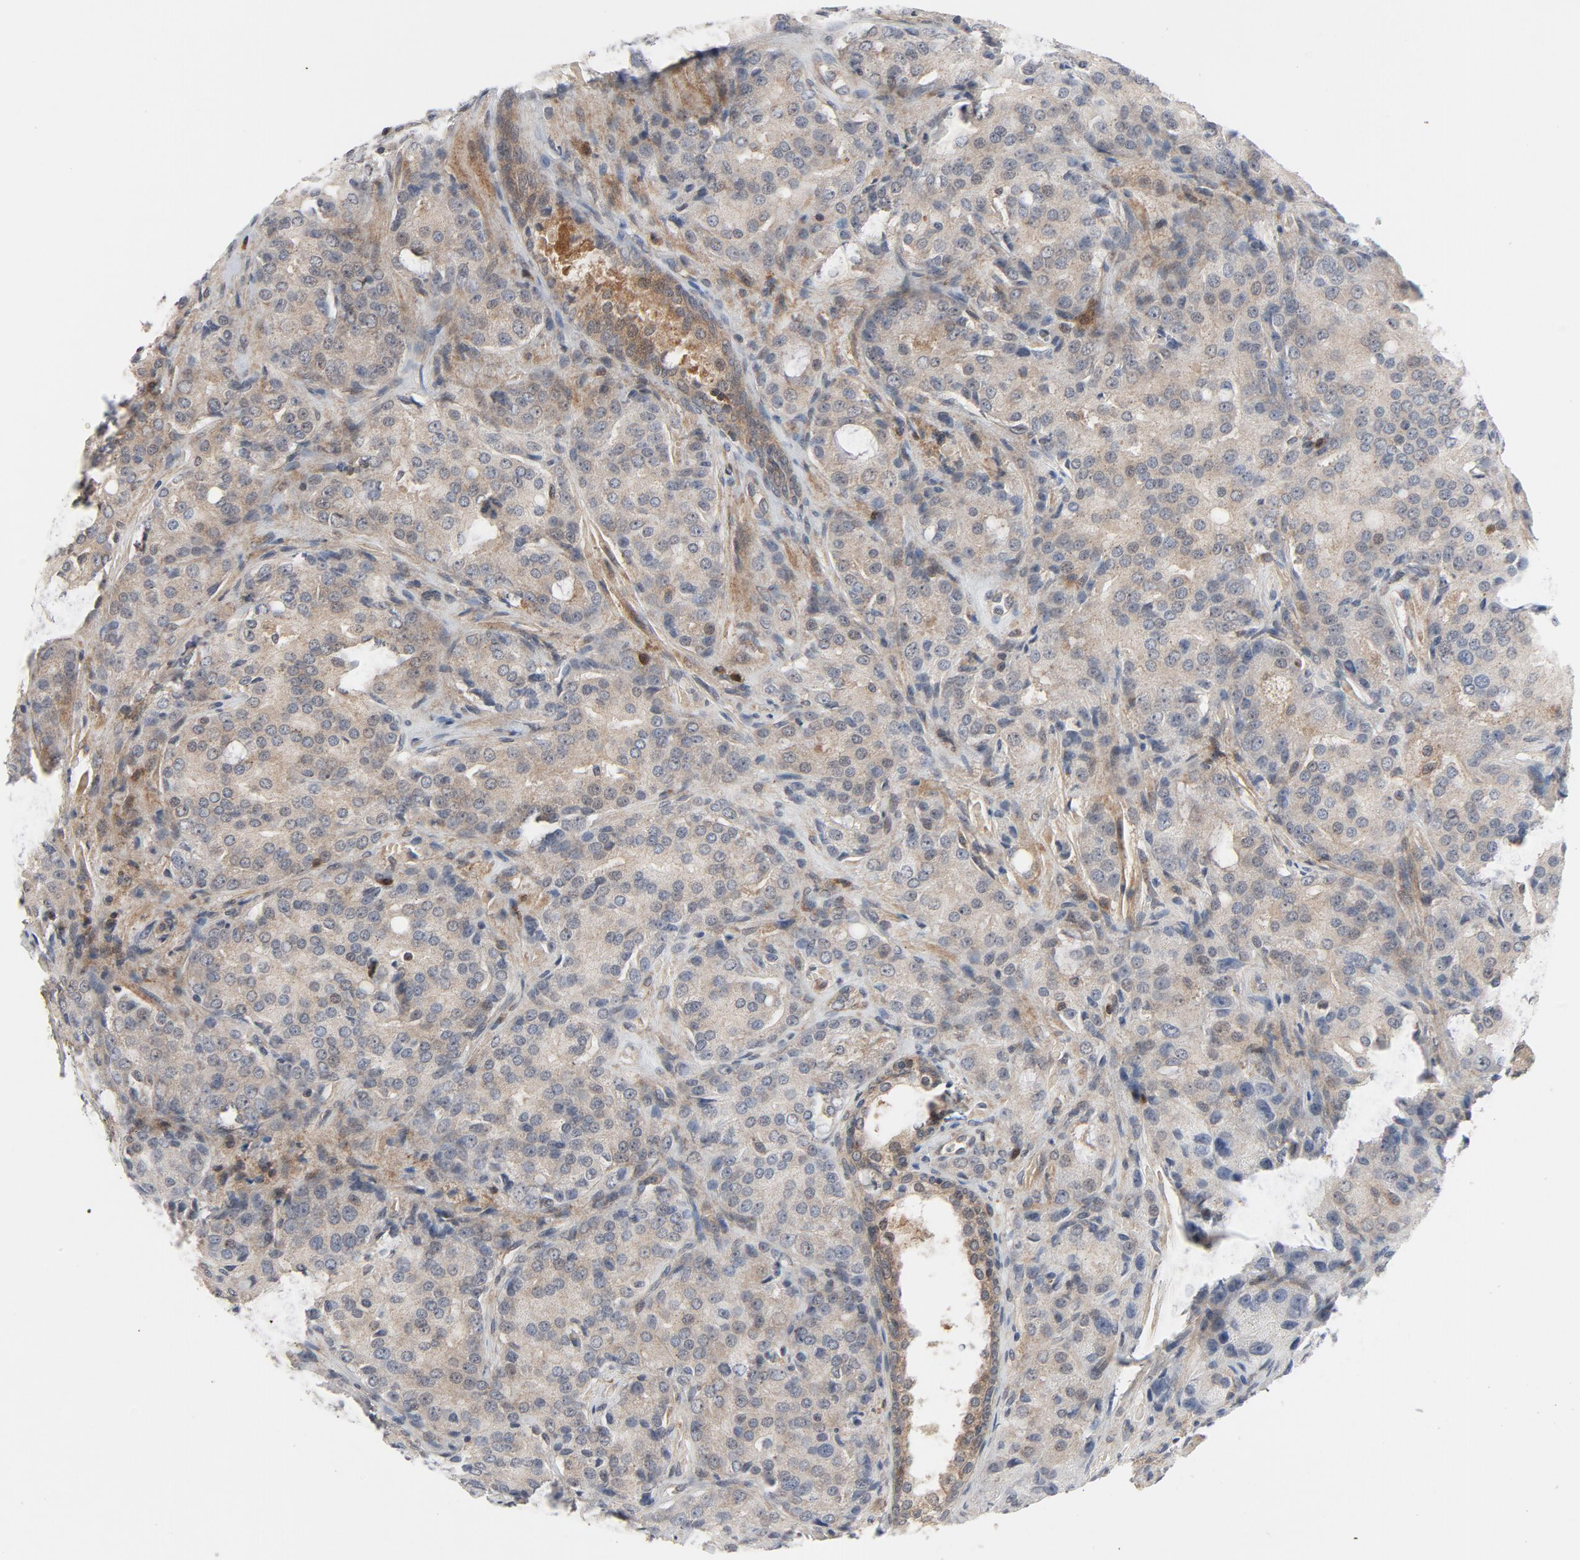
{"staining": {"intensity": "weak", "quantity": ">75%", "location": "cytoplasmic/membranous"}, "tissue": "prostate cancer", "cell_type": "Tumor cells", "image_type": "cancer", "snomed": [{"axis": "morphology", "description": "Adenocarcinoma, High grade"}, {"axis": "topography", "description": "Prostate"}], "caption": "A brown stain highlights weak cytoplasmic/membranous staining of a protein in human prostate cancer tumor cells.", "gene": "TRADD", "patient": {"sex": "male", "age": 72}}